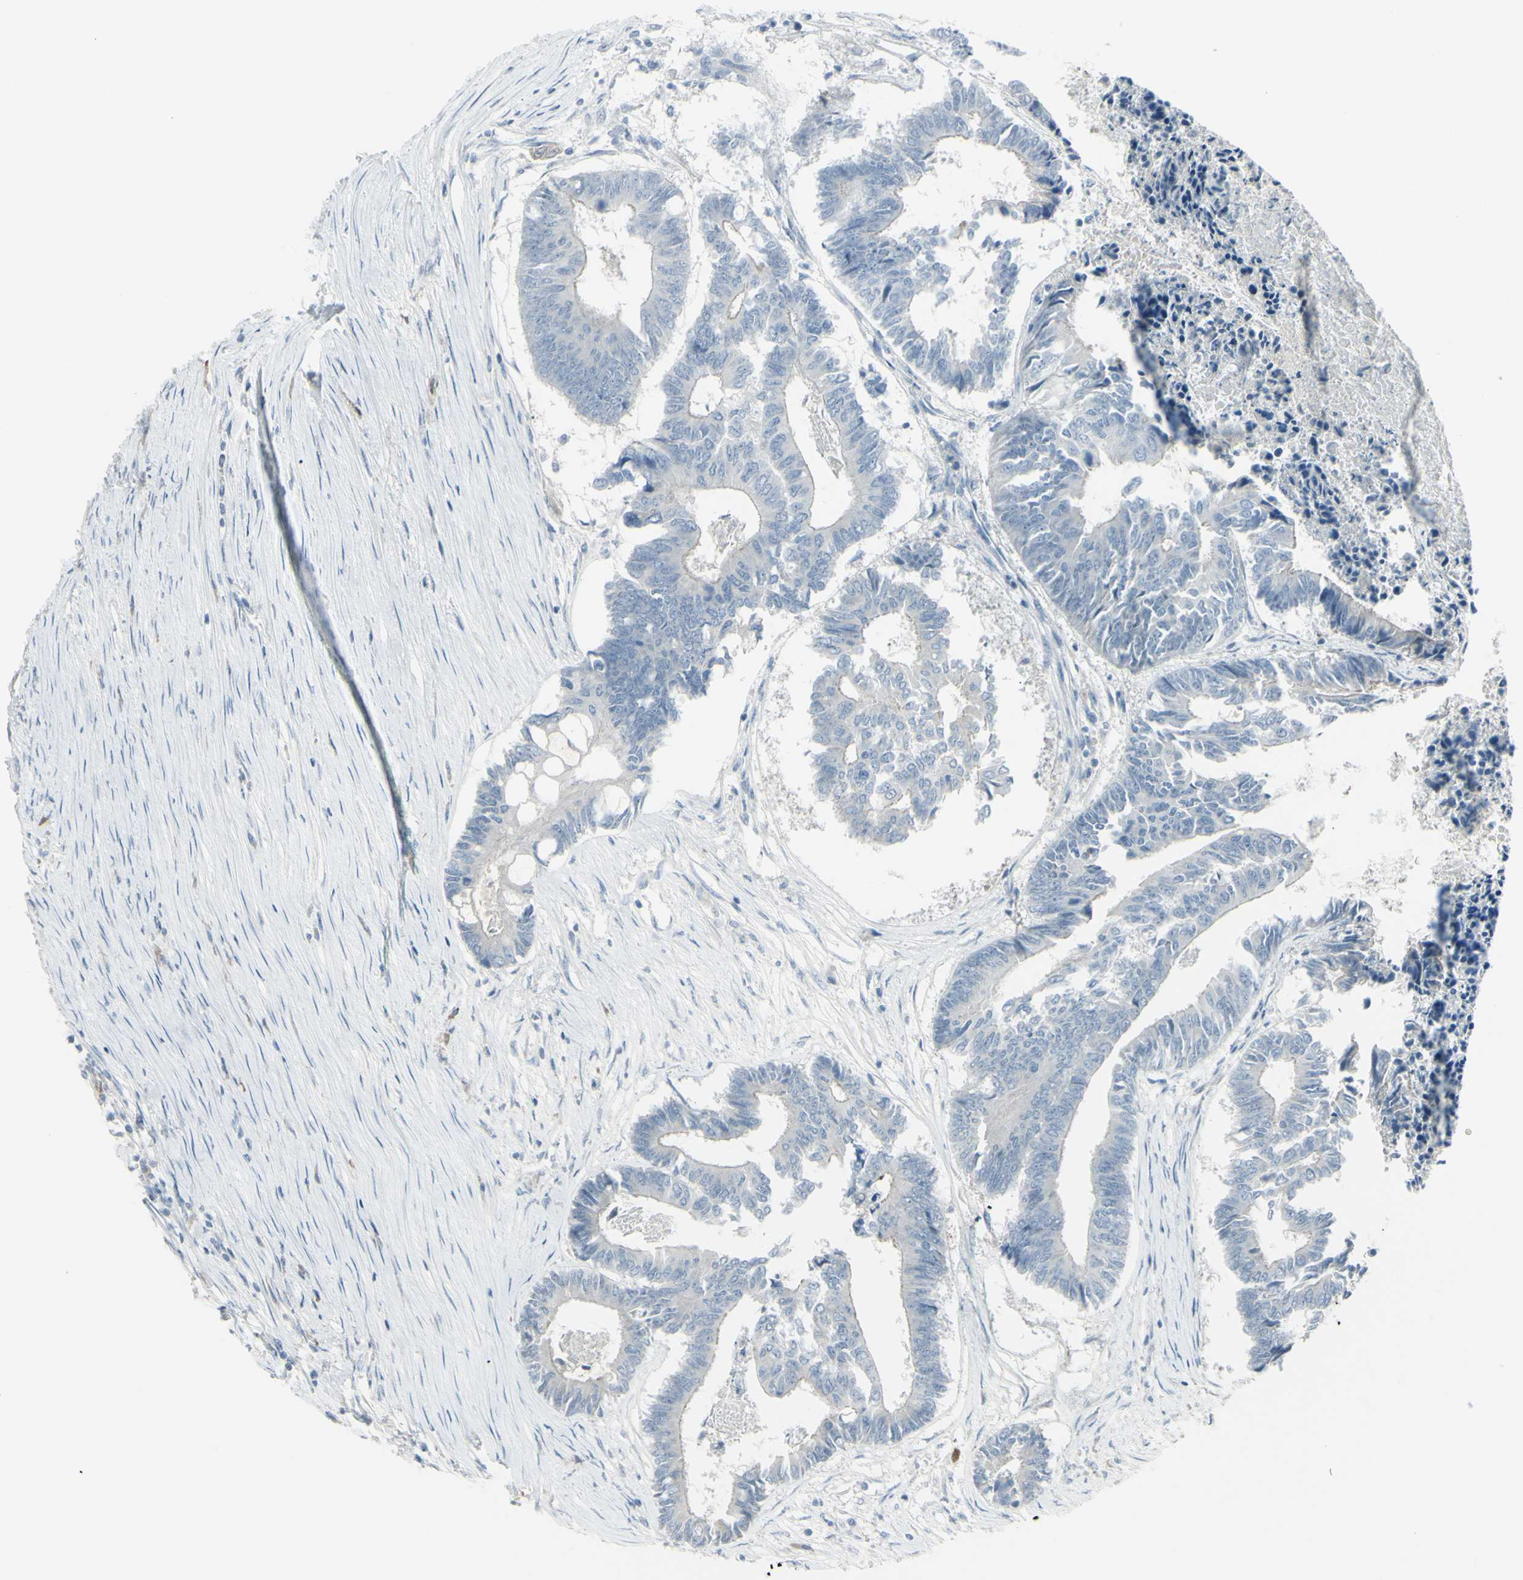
{"staining": {"intensity": "negative", "quantity": "none", "location": "none"}, "tissue": "colorectal cancer", "cell_type": "Tumor cells", "image_type": "cancer", "snomed": [{"axis": "morphology", "description": "Adenocarcinoma, NOS"}, {"axis": "topography", "description": "Rectum"}], "caption": "An immunohistochemistry image of colorectal adenocarcinoma is shown. There is no staining in tumor cells of colorectal adenocarcinoma.", "gene": "SH3GL2", "patient": {"sex": "male", "age": 63}}